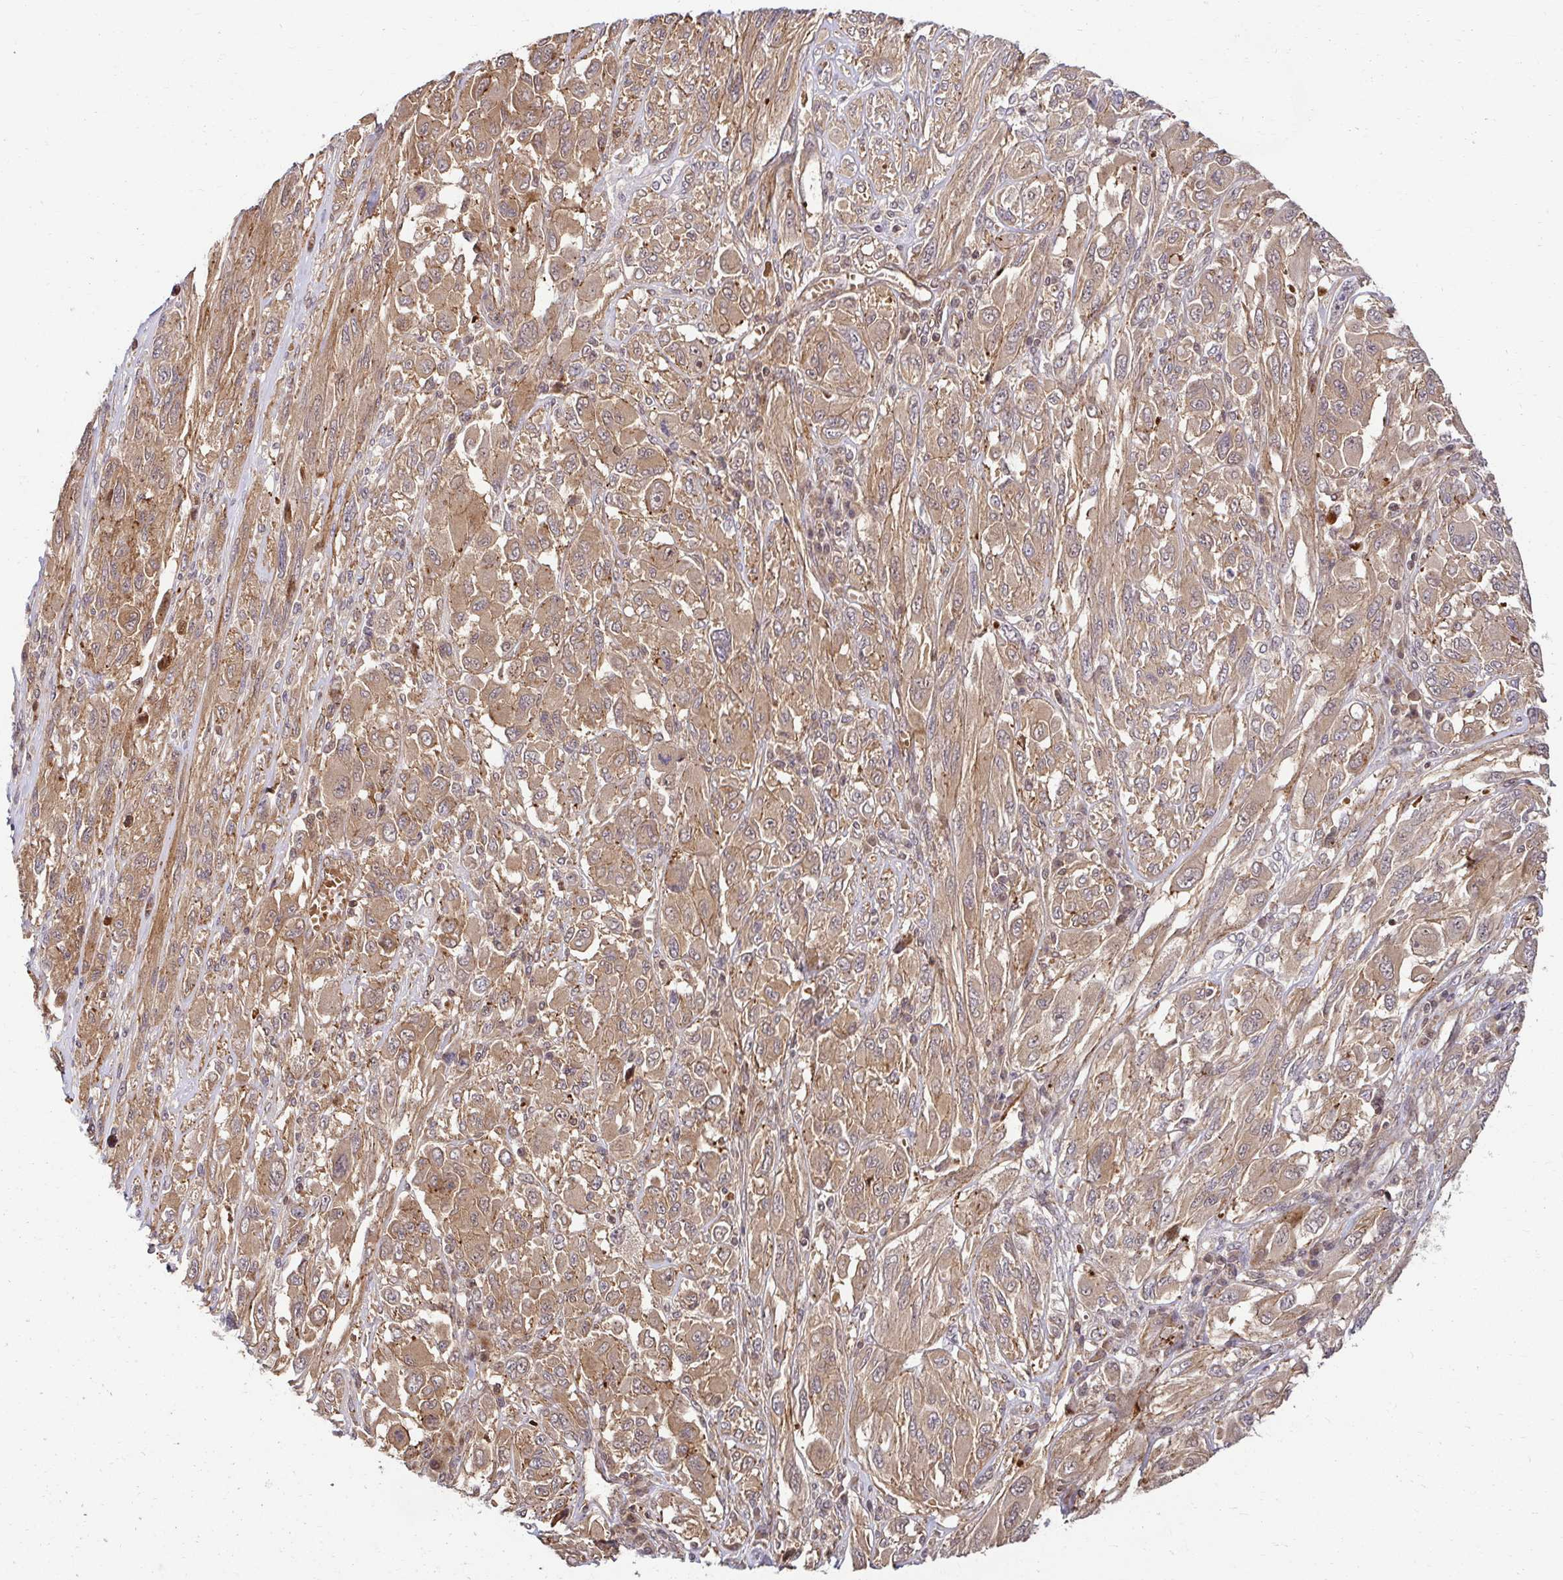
{"staining": {"intensity": "weak", "quantity": "25%-75%", "location": "cytoplasmic/membranous"}, "tissue": "melanoma", "cell_type": "Tumor cells", "image_type": "cancer", "snomed": [{"axis": "morphology", "description": "Malignant melanoma, NOS"}, {"axis": "topography", "description": "Skin"}], "caption": "Immunohistochemistry (IHC) (DAB (3,3'-diaminobenzidine)) staining of melanoma exhibits weak cytoplasmic/membranous protein staining in about 25%-75% of tumor cells.", "gene": "PSMA4", "patient": {"sex": "female", "age": 91}}